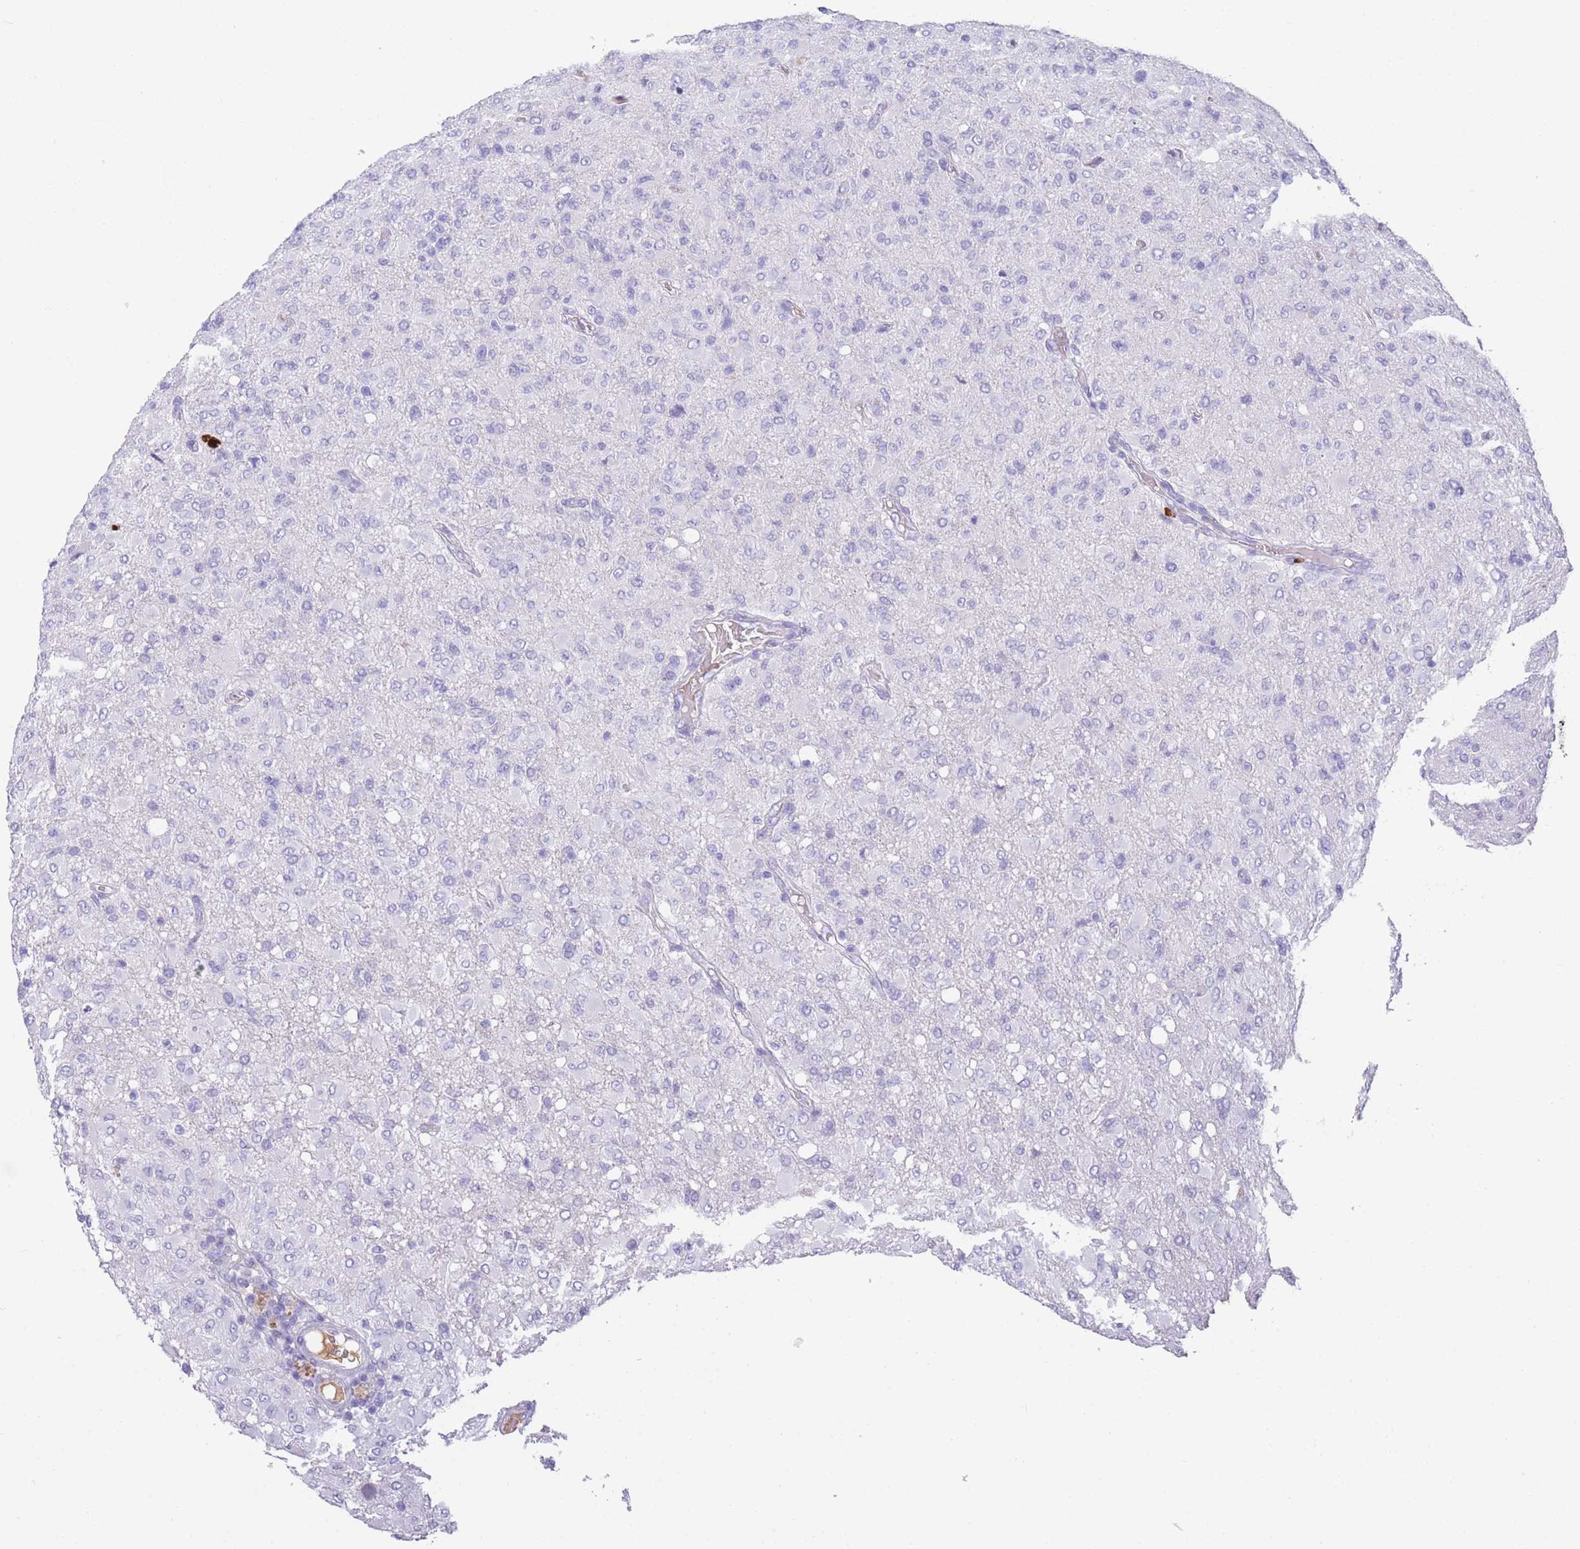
{"staining": {"intensity": "negative", "quantity": "none", "location": "none"}, "tissue": "glioma", "cell_type": "Tumor cells", "image_type": "cancer", "snomed": [{"axis": "morphology", "description": "Glioma, malignant, High grade"}, {"axis": "topography", "description": "Brain"}], "caption": "Immunohistochemistry micrograph of malignant glioma (high-grade) stained for a protein (brown), which reveals no staining in tumor cells.", "gene": "TNFSF11", "patient": {"sex": "female", "age": 57}}